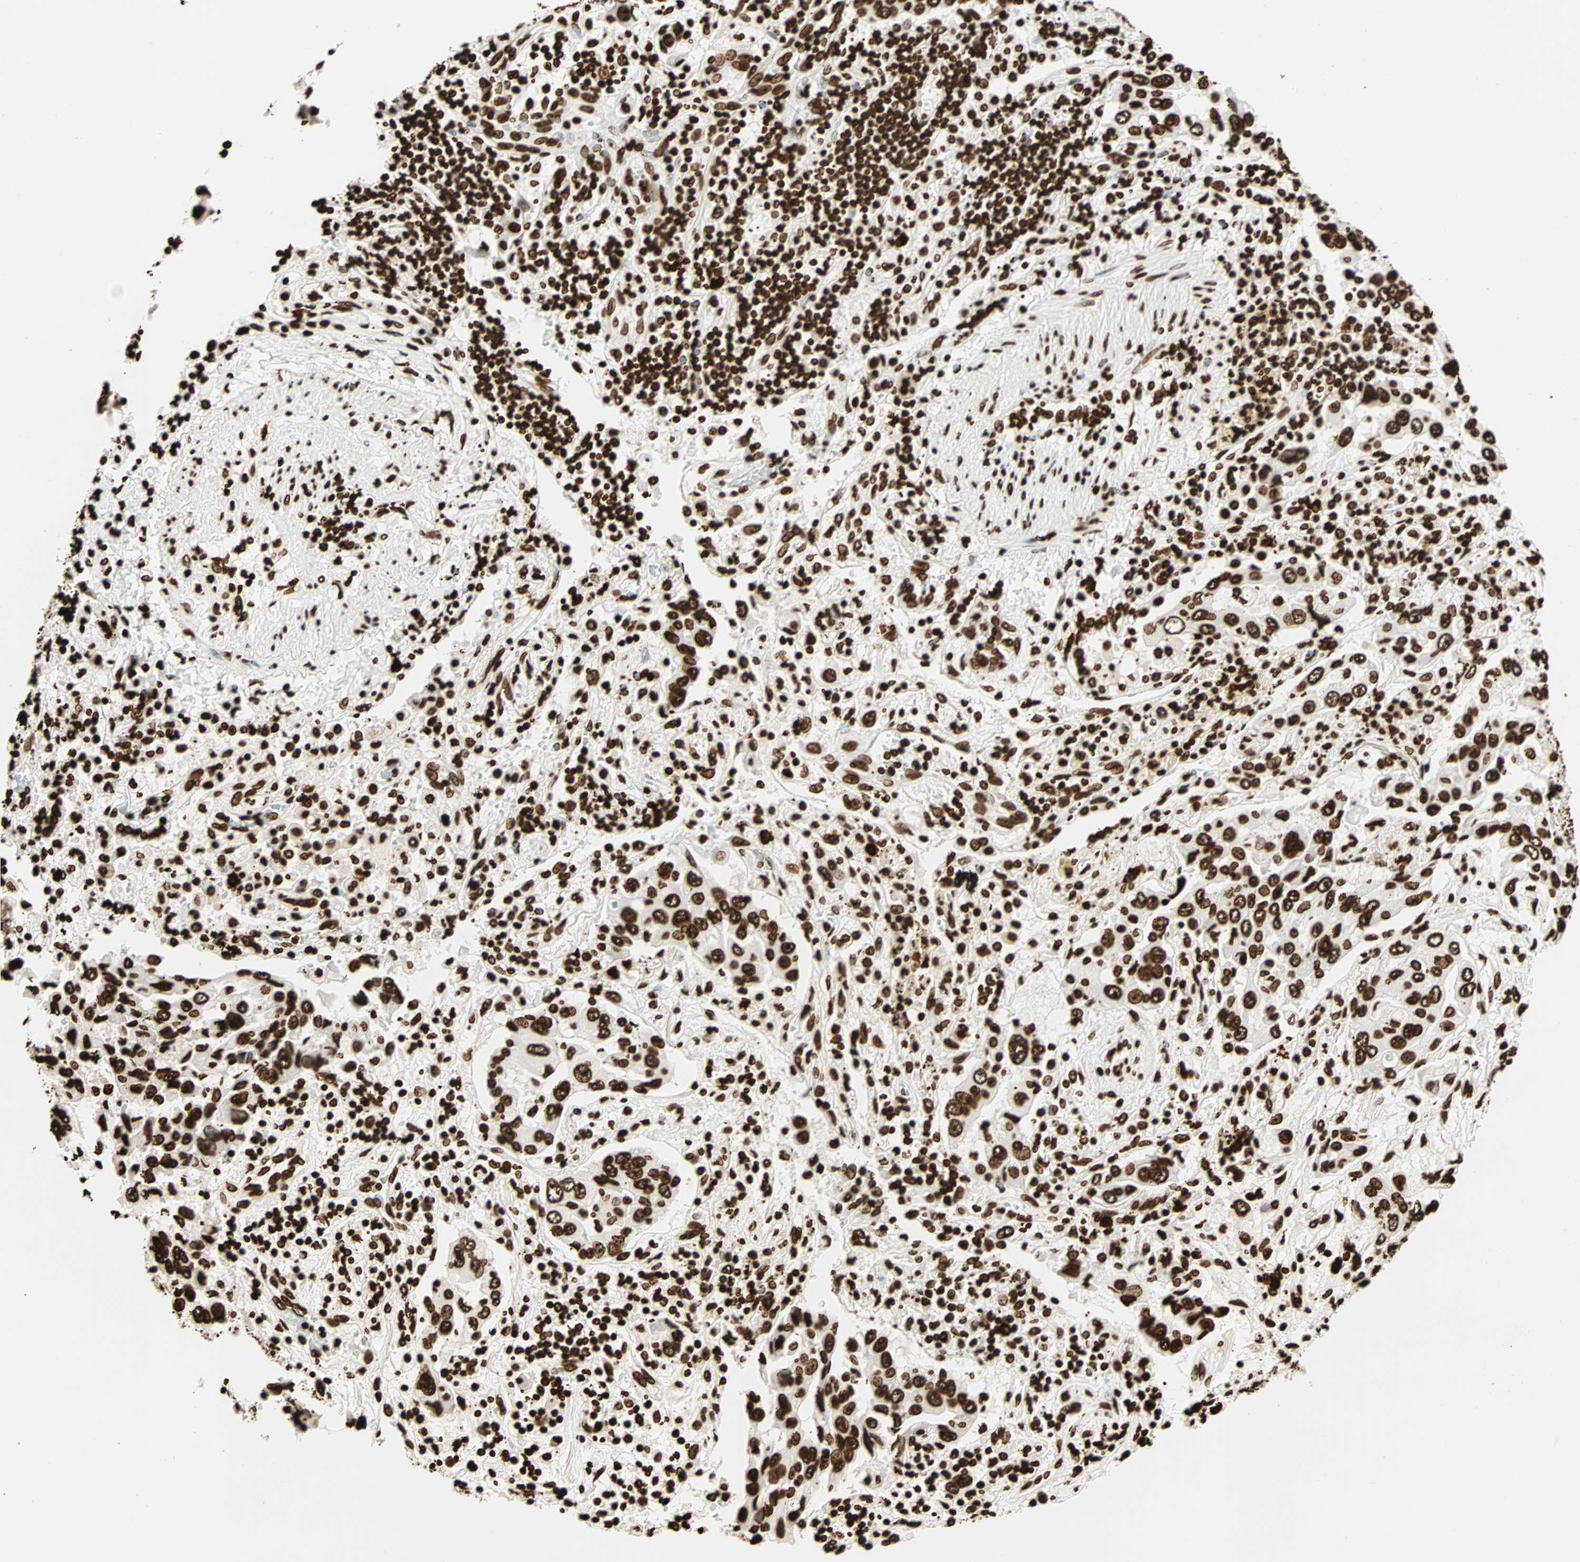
{"staining": {"intensity": "strong", "quantity": ">75%", "location": "nuclear"}, "tissue": "lung cancer", "cell_type": "Tumor cells", "image_type": "cancer", "snomed": [{"axis": "morphology", "description": "Adenocarcinoma, NOS"}, {"axis": "topography", "description": "Lung"}], "caption": "Human lung cancer (adenocarcinoma) stained with a brown dye reveals strong nuclear positive positivity in about >75% of tumor cells.", "gene": "GLI2", "patient": {"sex": "female", "age": 65}}